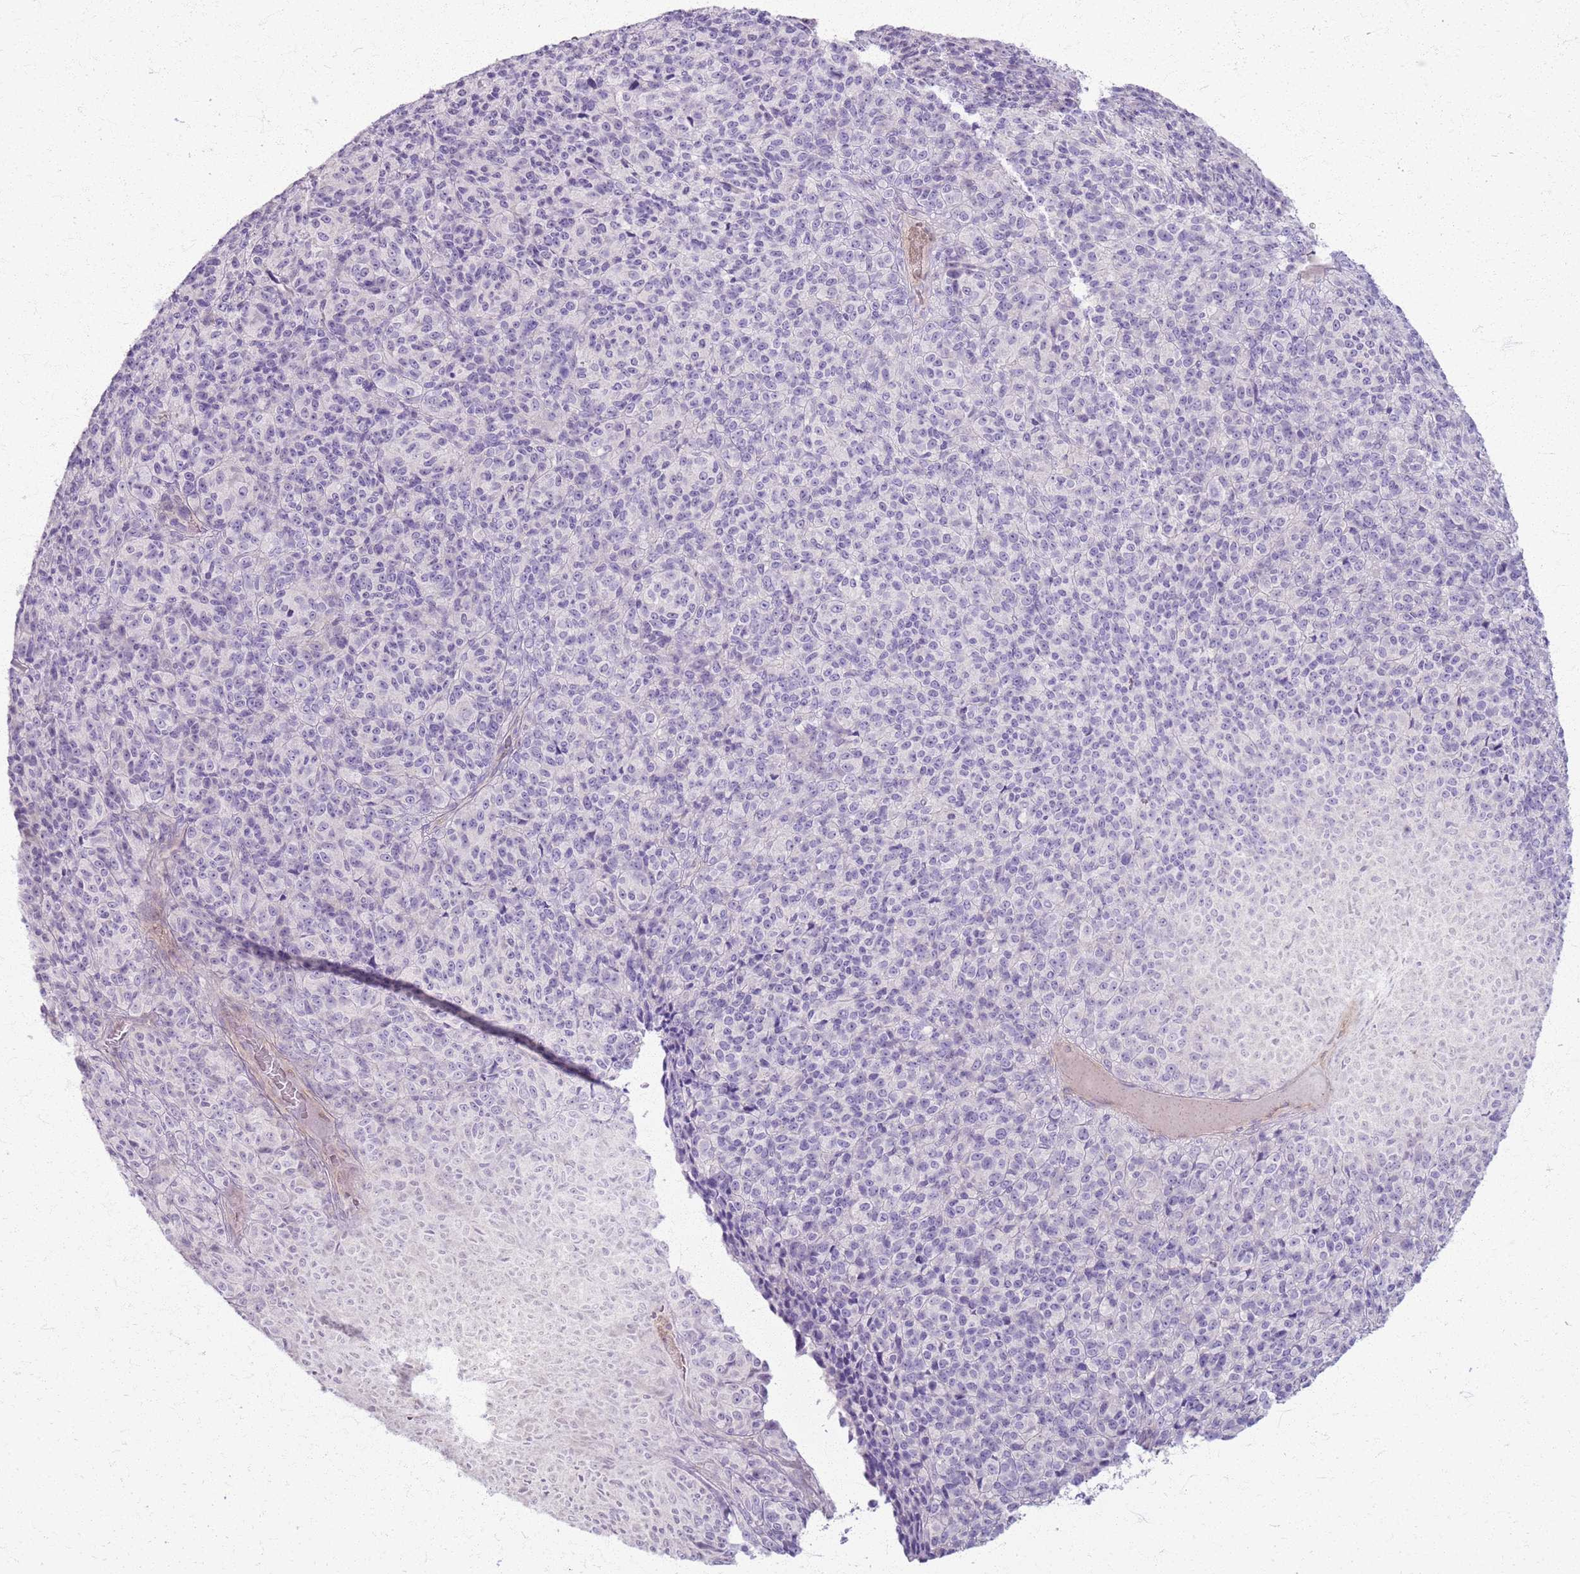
{"staining": {"intensity": "negative", "quantity": "none", "location": "none"}, "tissue": "melanoma", "cell_type": "Tumor cells", "image_type": "cancer", "snomed": [{"axis": "morphology", "description": "Malignant melanoma, Metastatic site"}, {"axis": "topography", "description": "Brain"}], "caption": "Tumor cells show no significant protein positivity in melanoma.", "gene": "CSRP3", "patient": {"sex": "female", "age": 56}}